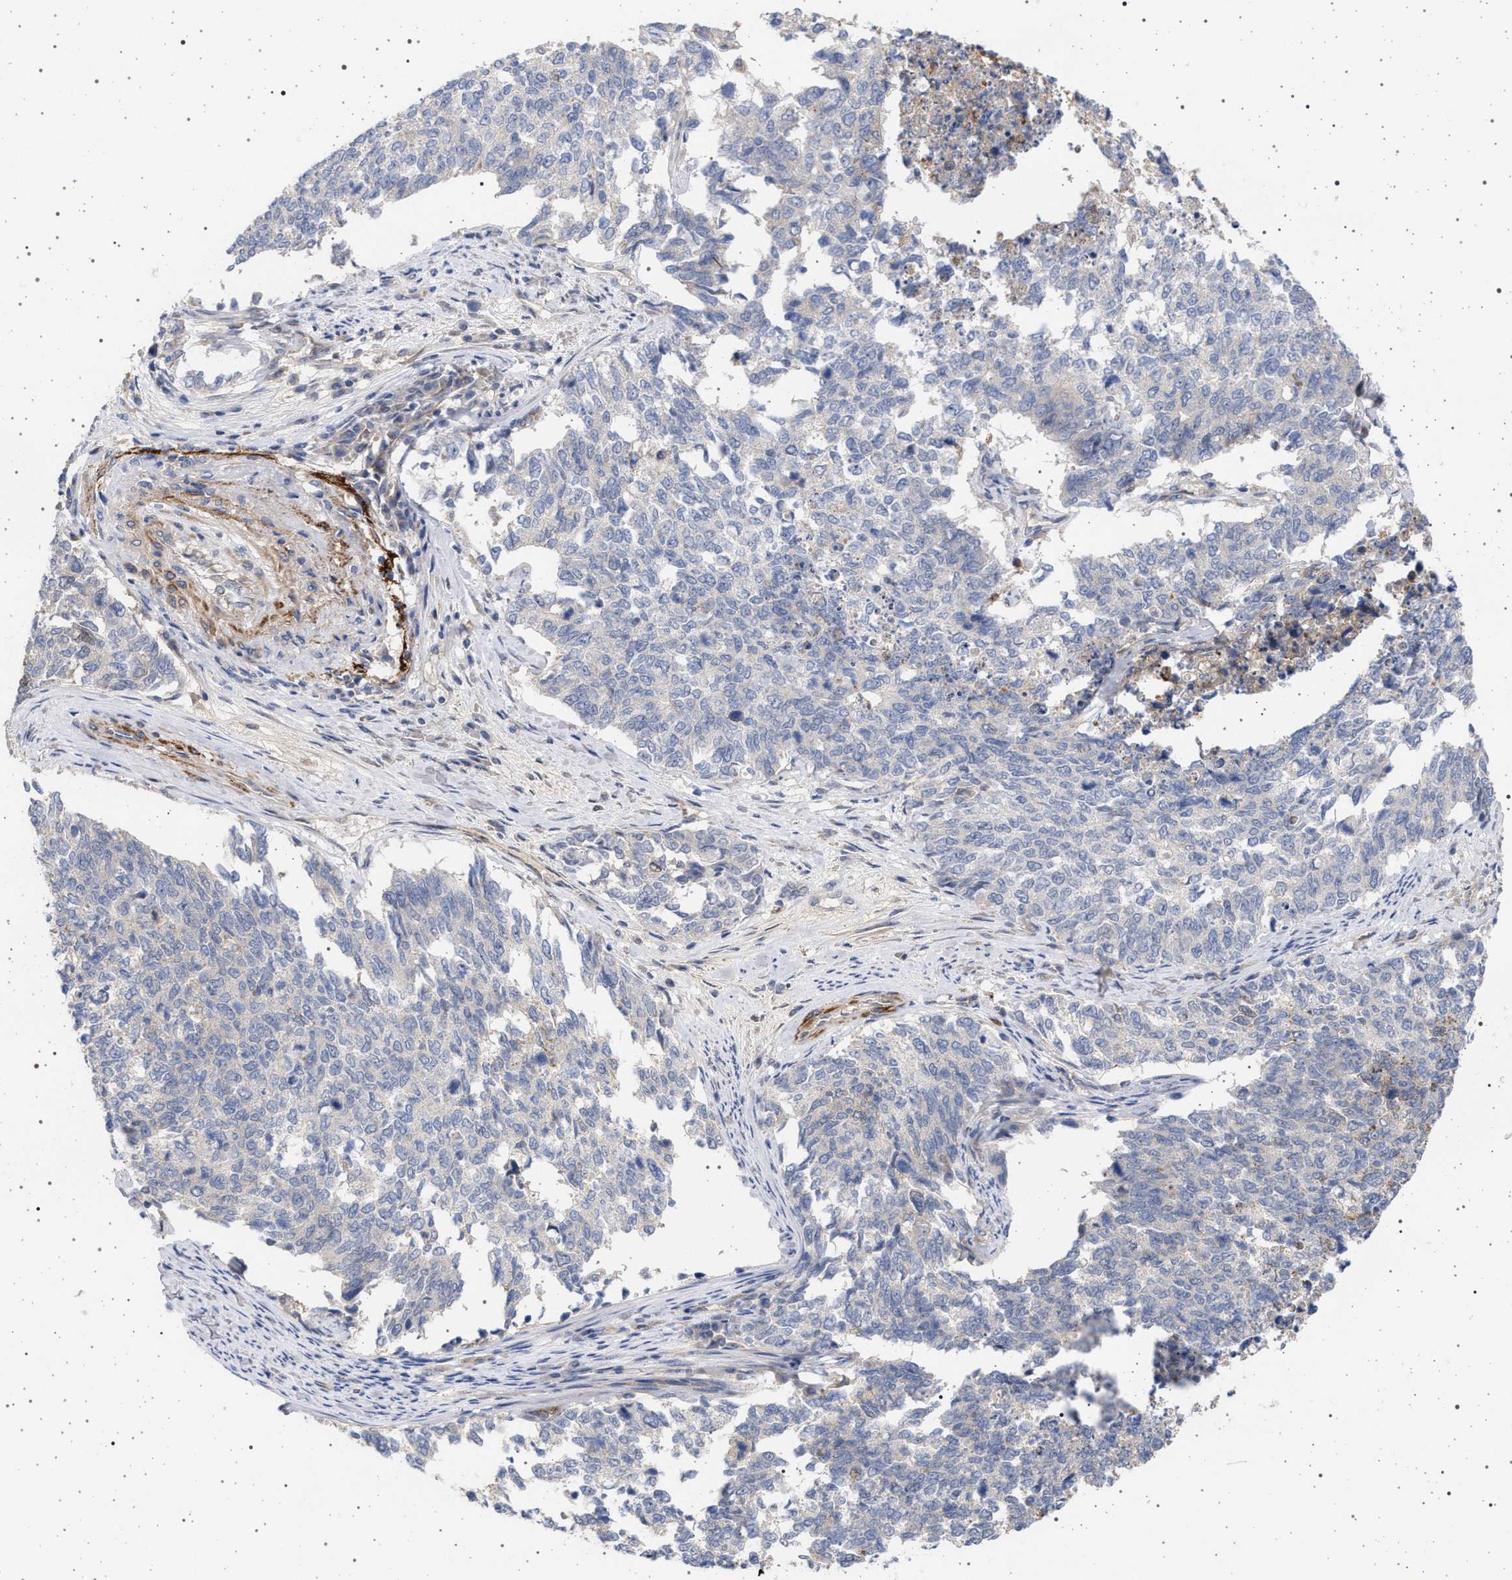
{"staining": {"intensity": "negative", "quantity": "none", "location": "none"}, "tissue": "cervical cancer", "cell_type": "Tumor cells", "image_type": "cancer", "snomed": [{"axis": "morphology", "description": "Squamous cell carcinoma, NOS"}, {"axis": "topography", "description": "Cervix"}], "caption": "This is a photomicrograph of immunohistochemistry staining of cervical cancer (squamous cell carcinoma), which shows no positivity in tumor cells.", "gene": "RBM48", "patient": {"sex": "female", "age": 63}}